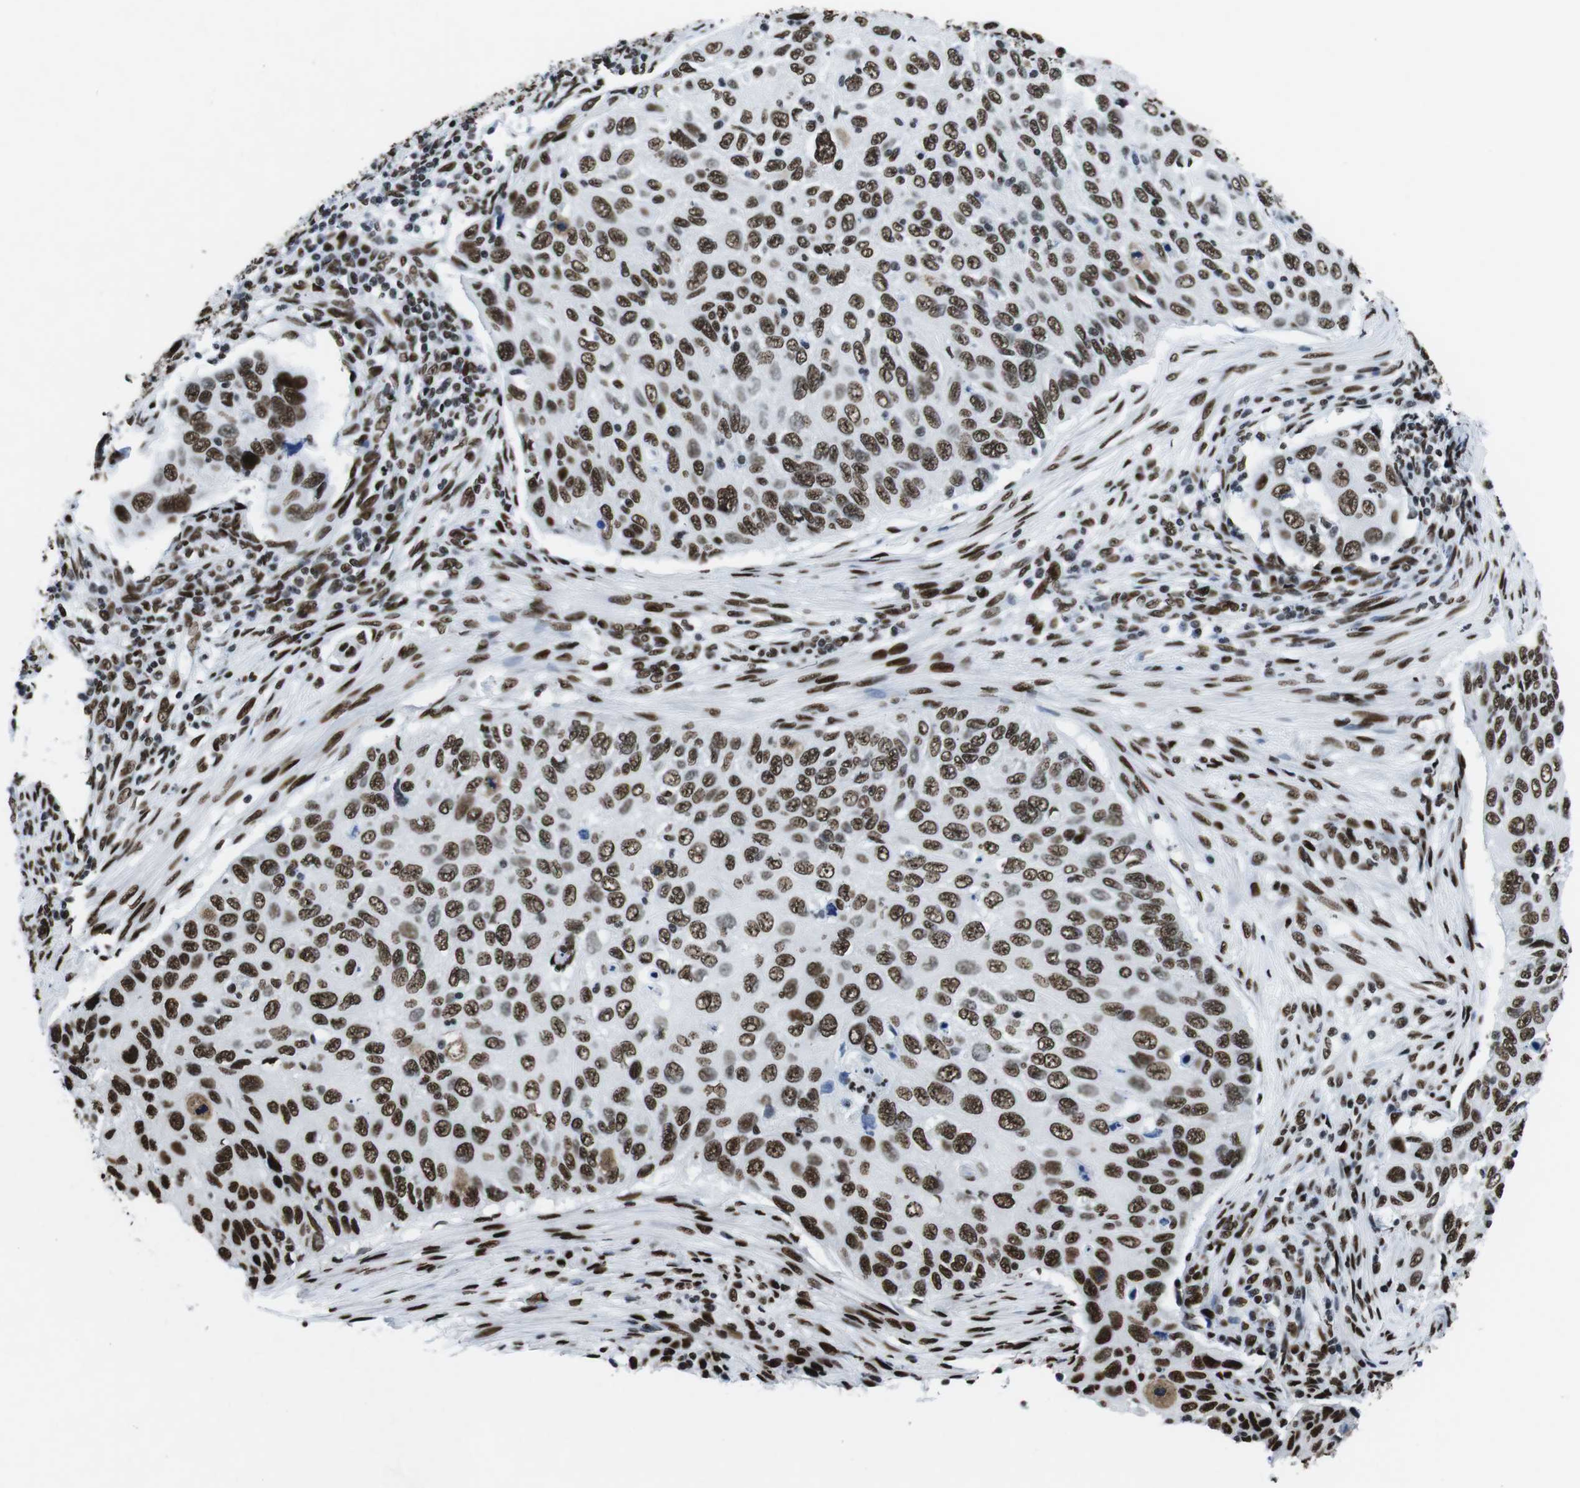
{"staining": {"intensity": "moderate", "quantity": ">75%", "location": "nuclear"}, "tissue": "cervical cancer", "cell_type": "Tumor cells", "image_type": "cancer", "snomed": [{"axis": "morphology", "description": "Squamous cell carcinoma, NOS"}, {"axis": "topography", "description": "Cervix"}], "caption": "Moderate nuclear protein positivity is appreciated in about >75% of tumor cells in cervical cancer.", "gene": "CITED2", "patient": {"sex": "female", "age": 70}}